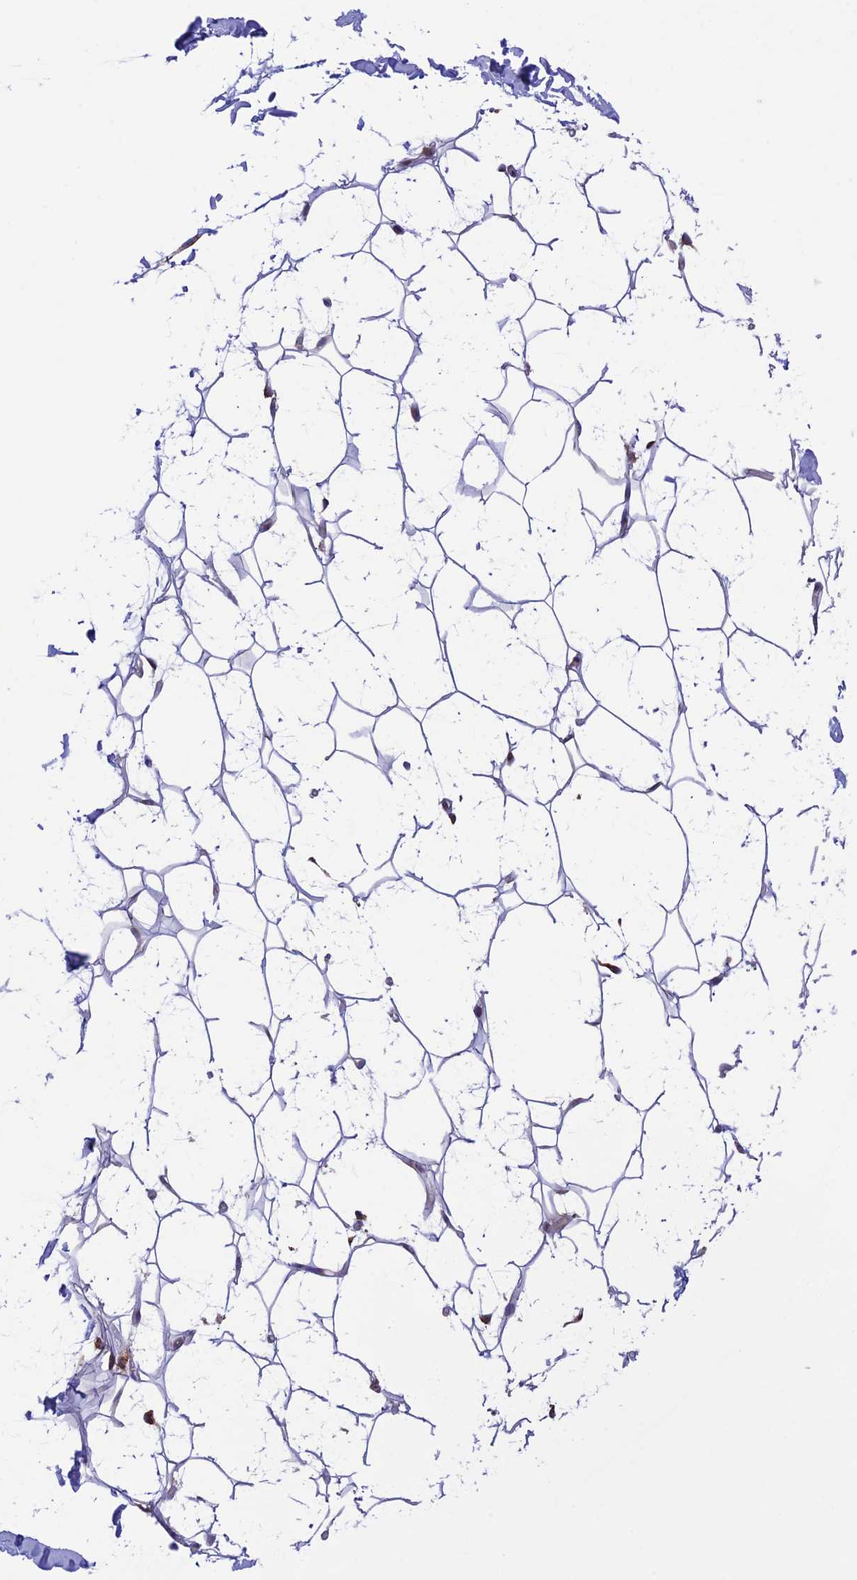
{"staining": {"intensity": "negative", "quantity": "none", "location": "none"}, "tissue": "adipose tissue", "cell_type": "Adipocytes", "image_type": "normal", "snomed": [{"axis": "morphology", "description": "Normal tissue, NOS"}, {"axis": "topography", "description": "Breast"}], "caption": "This is a image of immunohistochemistry staining of unremarkable adipose tissue, which shows no expression in adipocytes.", "gene": "DMRTA2", "patient": {"sex": "female", "age": 26}}